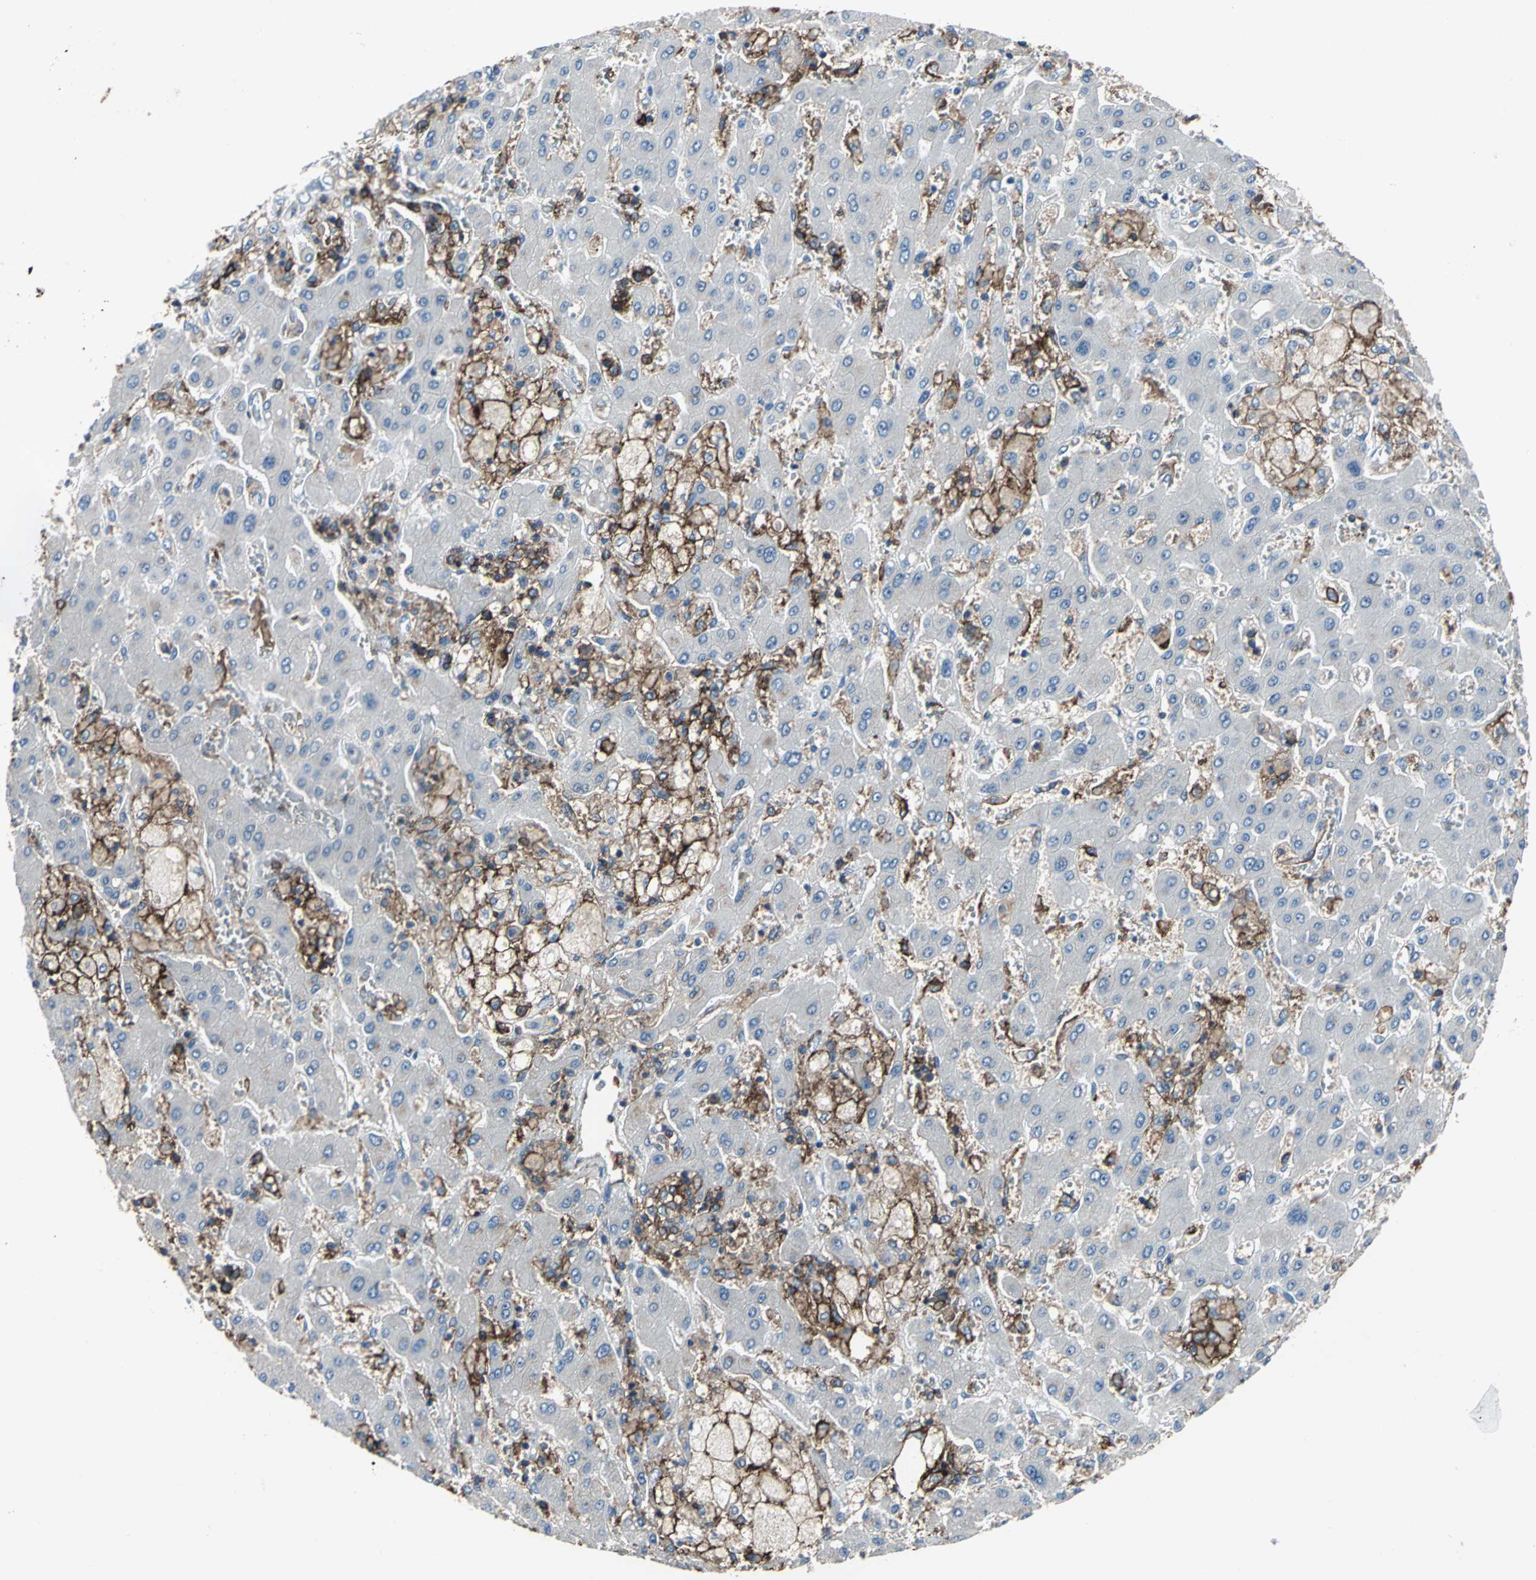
{"staining": {"intensity": "strong", "quantity": ">75%", "location": "cytoplasmic/membranous"}, "tissue": "liver cancer", "cell_type": "Tumor cells", "image_type": "cancer", "snomed": [{"axis": "morphology", "description": "Cholangiocarcinoma"}, {"axis": "topography", "description": "Liver"}], "caption": "The micrograph shows immunohistochemical staining of cholangiocarcinoma (liver). There is strong cytoplasmic/membranous positivity is seen in approximately >75% of tumor cells. (DAB (3,3'-diaminobenzidine) IHC, brown staining for protein, blue staining for nuclei).", "gene": "CD44", "patient": {"sex": "male", "age": 50}}